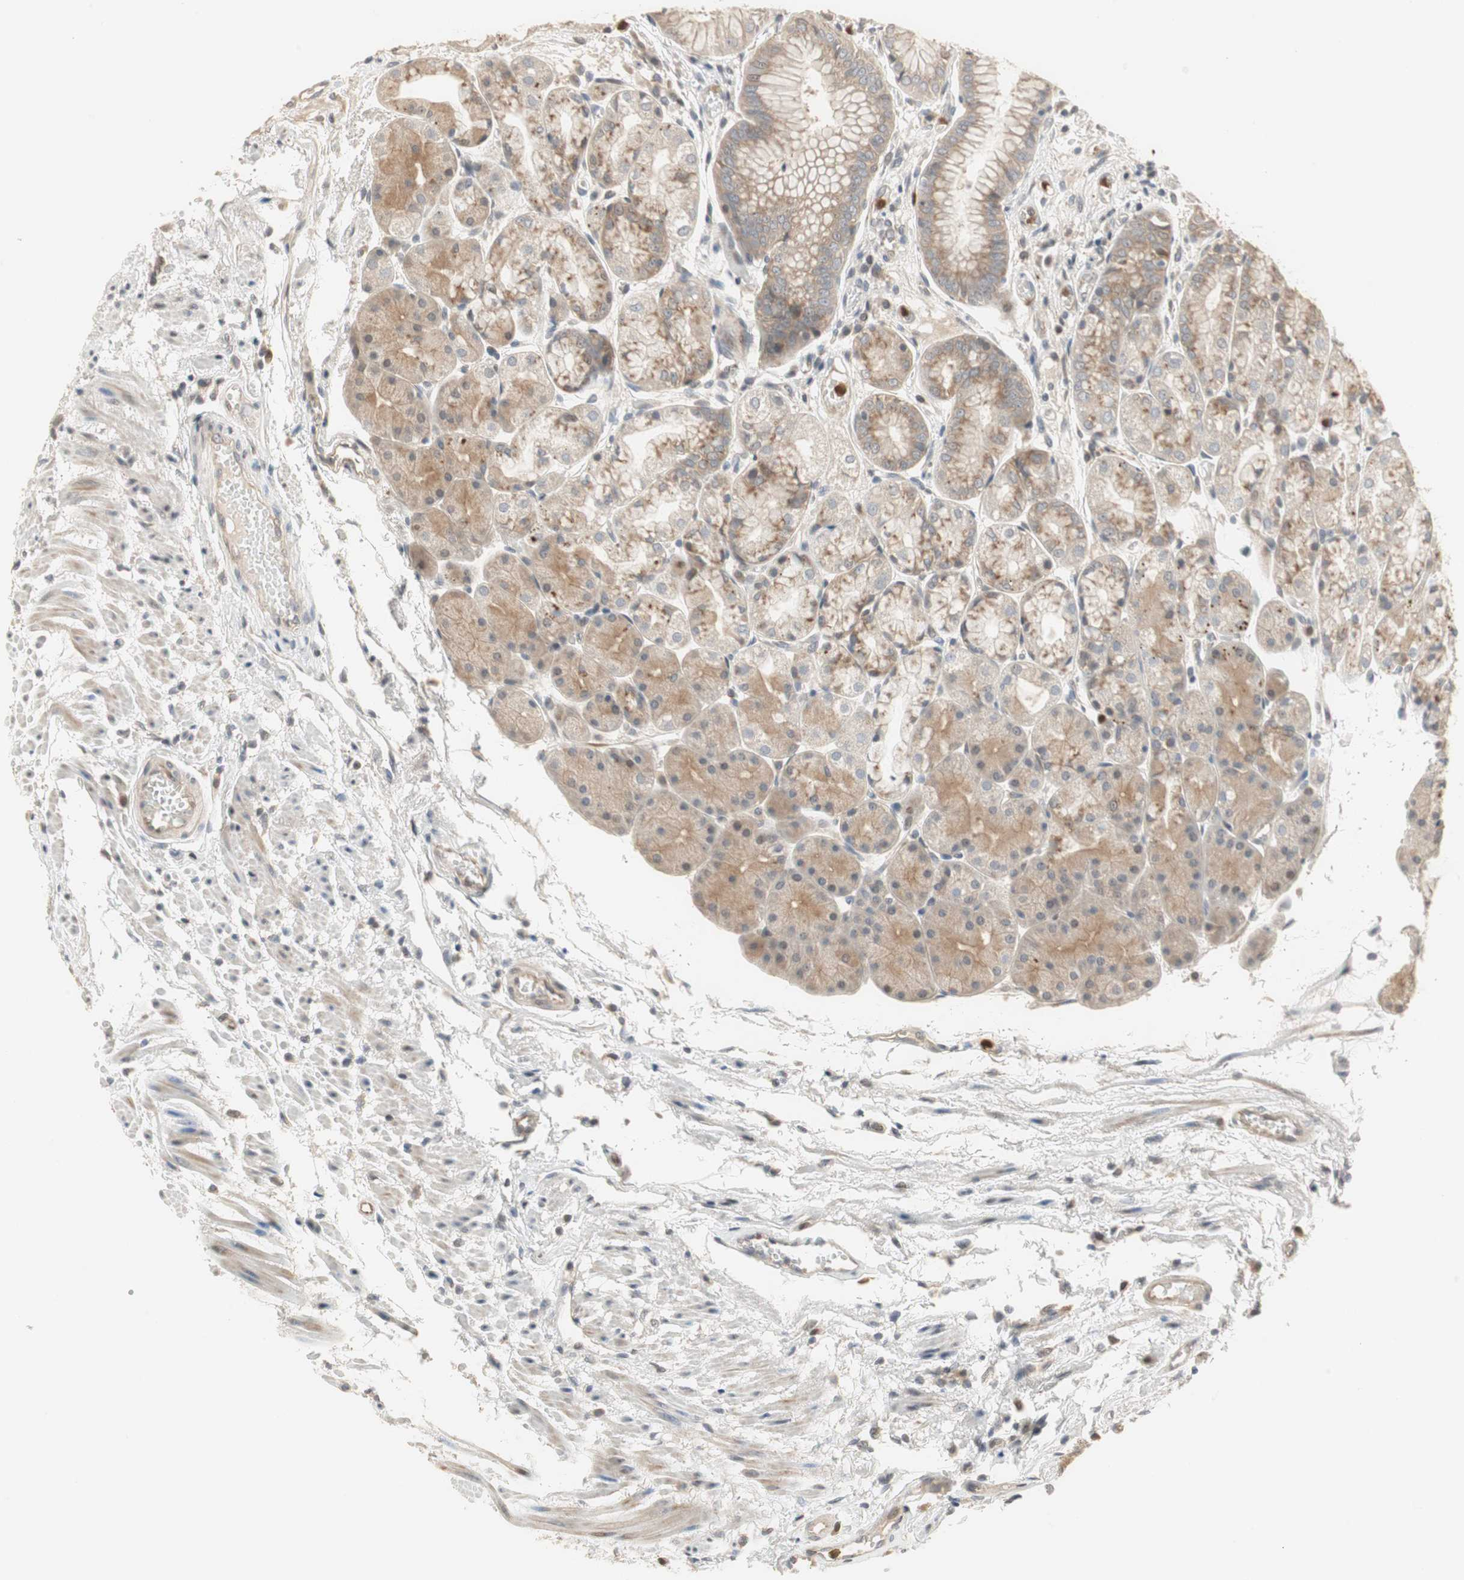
{"staining": {"intensity": "weak", "quantity": "25%-75%", "location": "cytoplasmic/membranous"}, "tissue": "stomach", "cell_type": "Glandular cells", "image_type": "normal", "snomed": [{"axis": "morphology", "description": "Normal tissue, NOS"}, {"axis": "topography", "description": "Stomach, upper"}], "caption": "Benign stomach displays weak cytoplasmic/membranous expression in approximately 25%-75% of glandular cells, visualized by immunohistochemistry.", "gene": "SNX4", "patient": {"sex": "male", "age": 72}}